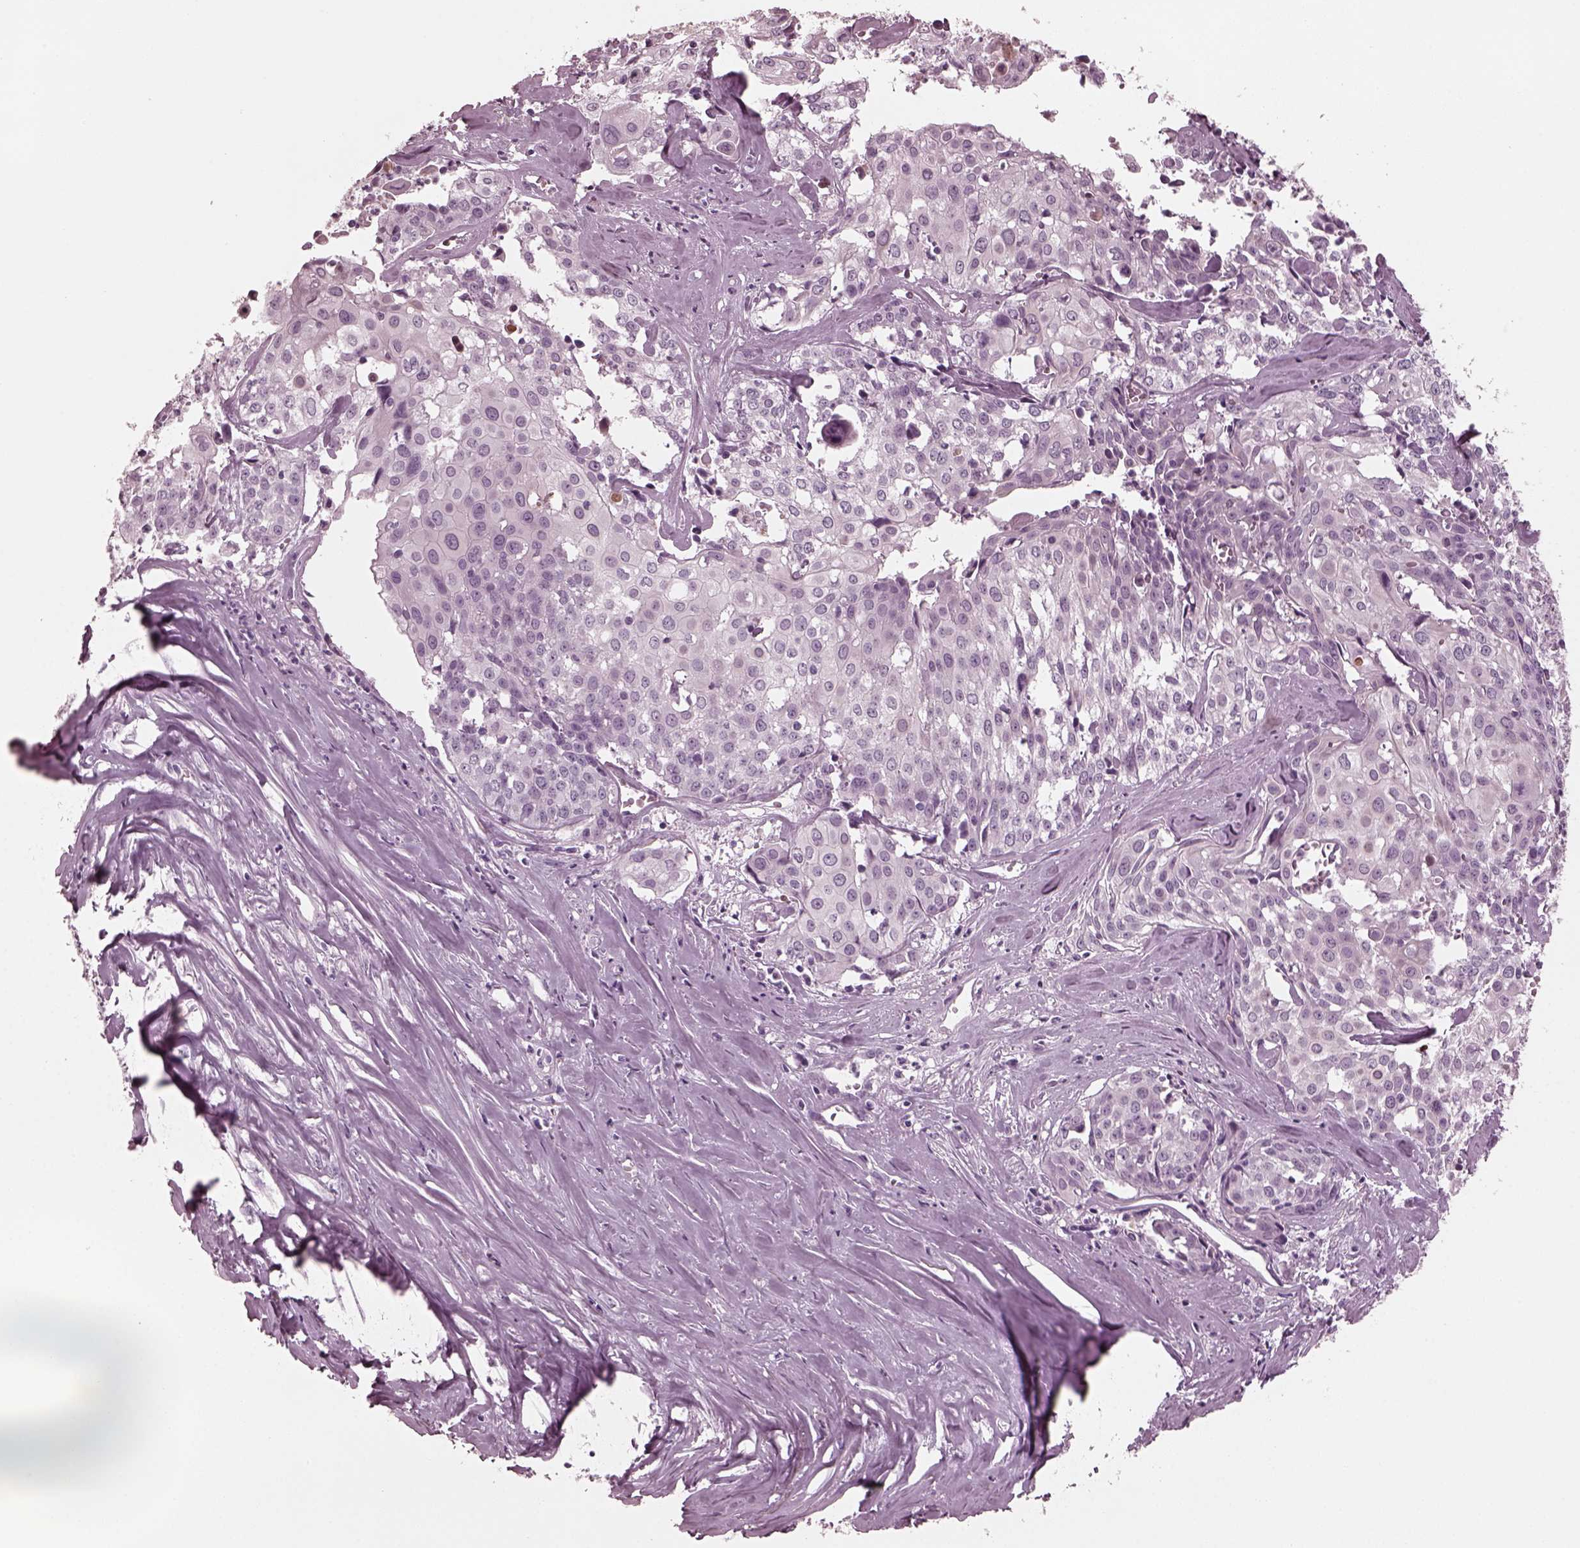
{"staining": {"intensity": "negative", "quantity": "none", "location": "none"}, "tissue": "cervical cancer", "cell_type": "Tumor cells", "image_type": "cancer", "snomed": [{"axis": "morphology", "description": "Squamous cell carcinoma, NOS"}, {"axis": "topography", "description": "Cervix"}], "caption": "Immunohistochemistry (IHC) micrograph of neoplastic tissue: cervical squamous cell carcinoma stained with DAB reveals no significant protein staining in tumor cells.", "gene": "GRM6", "patient": {"sex": "female", "age": 39}}